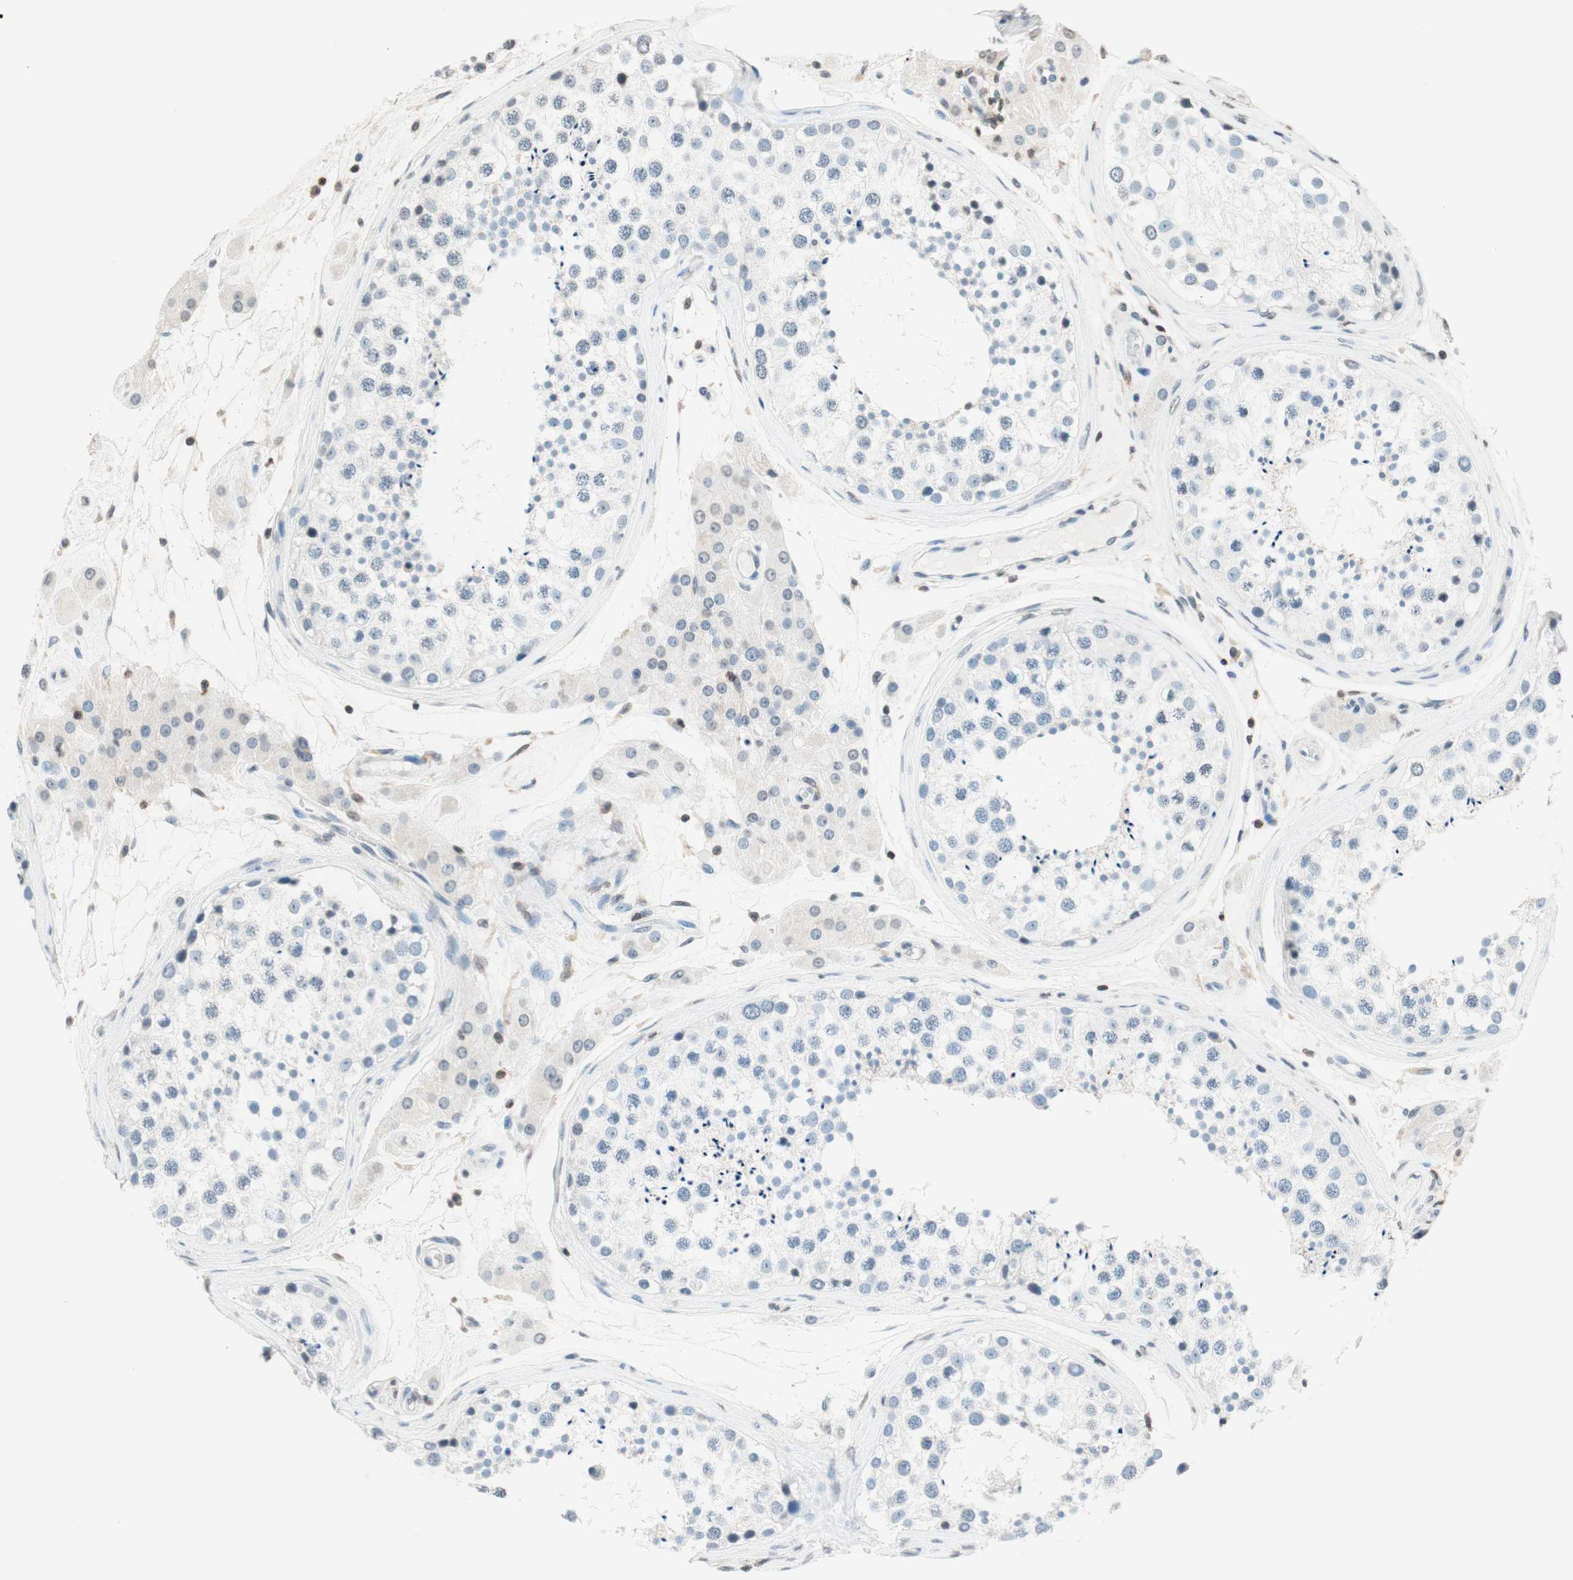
{"staining": {"intensity": "negative", "quantity": "none", "location": "none"}, "tissue": "testis", "cell_type": "Cells in seminiferous ducts", "image_type": "normal", "snomed": [{"axis": "morphology", "description": "Normal tissue, NOS"}, {"axis": "topography", "description": "Testis"}], "caption": "Protein analysis of benign testis shows no significant positivity in cells in seminiferous ducts.", "gene": "WIPF1", "patient": {"sex": "male", "age": 46}}